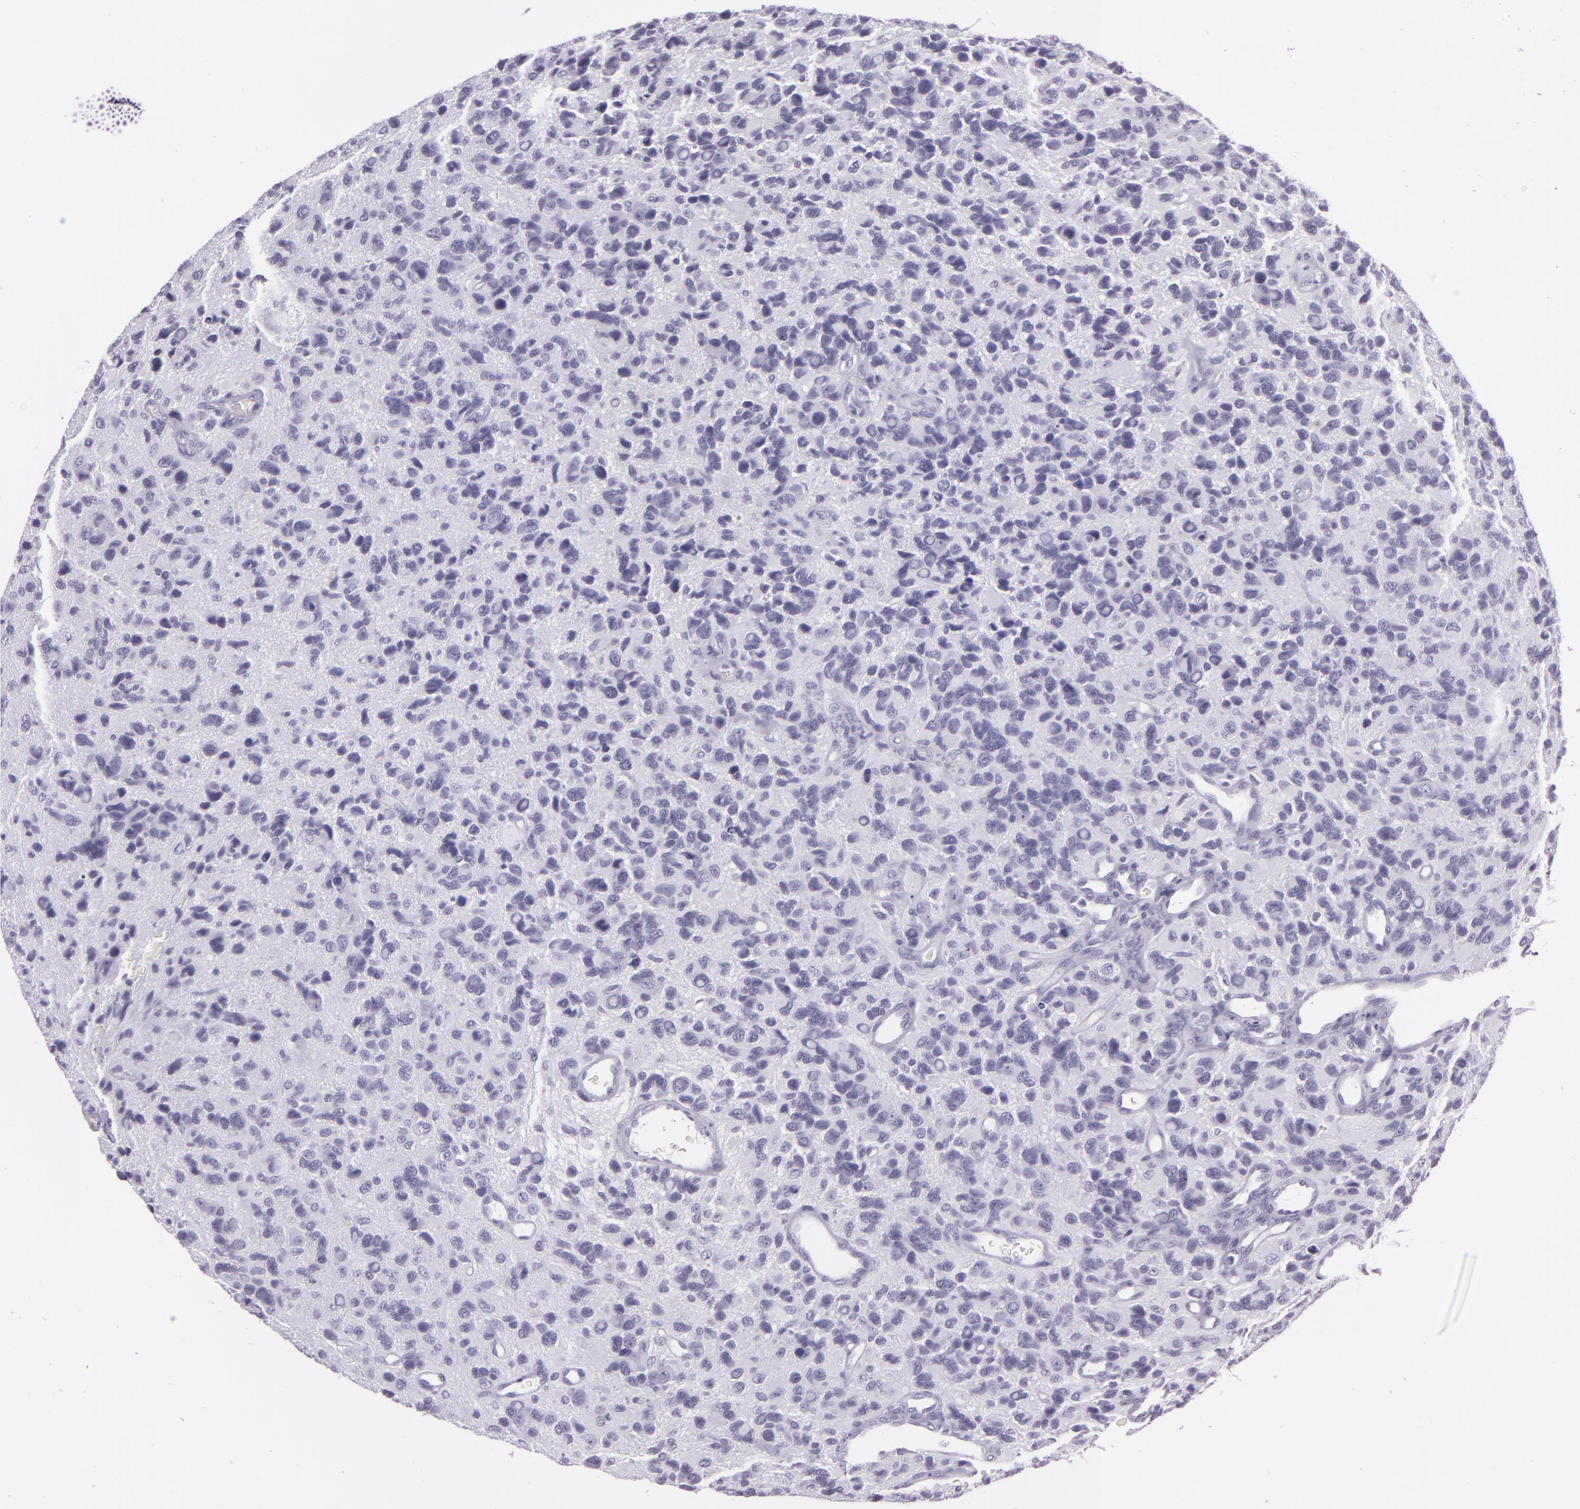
{"staining": {"intensity": "negative", "quantity": "none", "location": "none"}, "tissue": "glioma", "cell_type": "Tumor cells", "image_type": "cancer", "snomed": [{"axis": "morphology", "description": "Glioma, malignant, High grade"}, {"axis": "topography", "description": "Brain"}], "caption": "IHC photomicrograph of high-grade glioma (malignant) stained for a protein (brown), which exhibits no positivity in tumor cells.", "gene": "MUC6", "patient": {"sex": "male", "age": 77}}